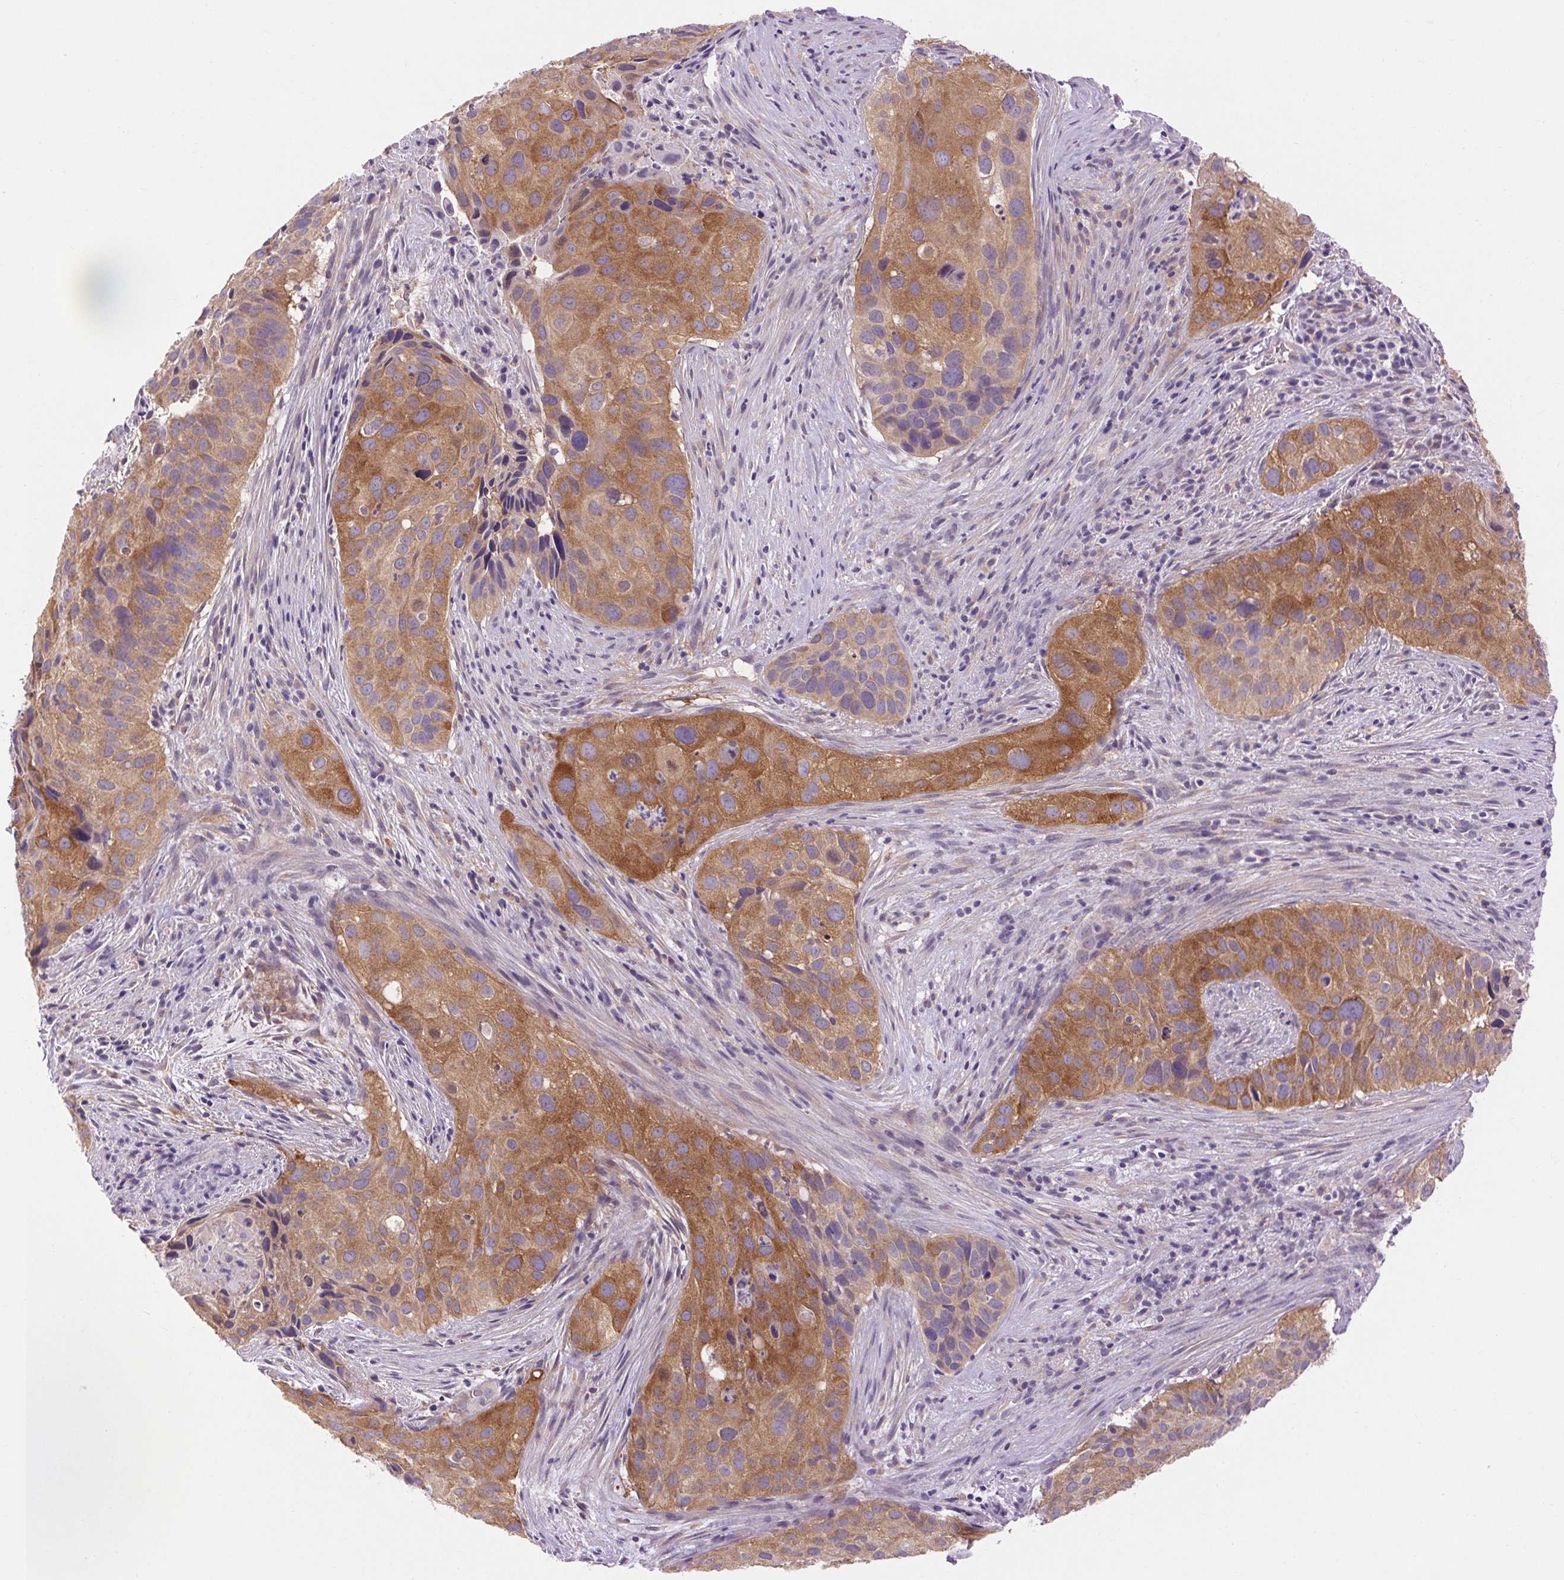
{"staining": {"intensity": "moderate", "quantity": ">75%", "location": "cytoplasmic/membranous"}, "tissue": "cervical cancer", "cell_type": "Tumor cells", "image_type": "cancer", "snomed": [{"axis": "morphology", "description": "Squamous cell carcinoma, NOS"}, {"axis": "topography", "description": "Cervix"}], "caption": "A brown stain shows moderate cytoplasmic/membranous staining of a protein in cervical cancer tumor cells.", "gene": "SOWAHC", "patient": {"sex": "female", "age": 38}}